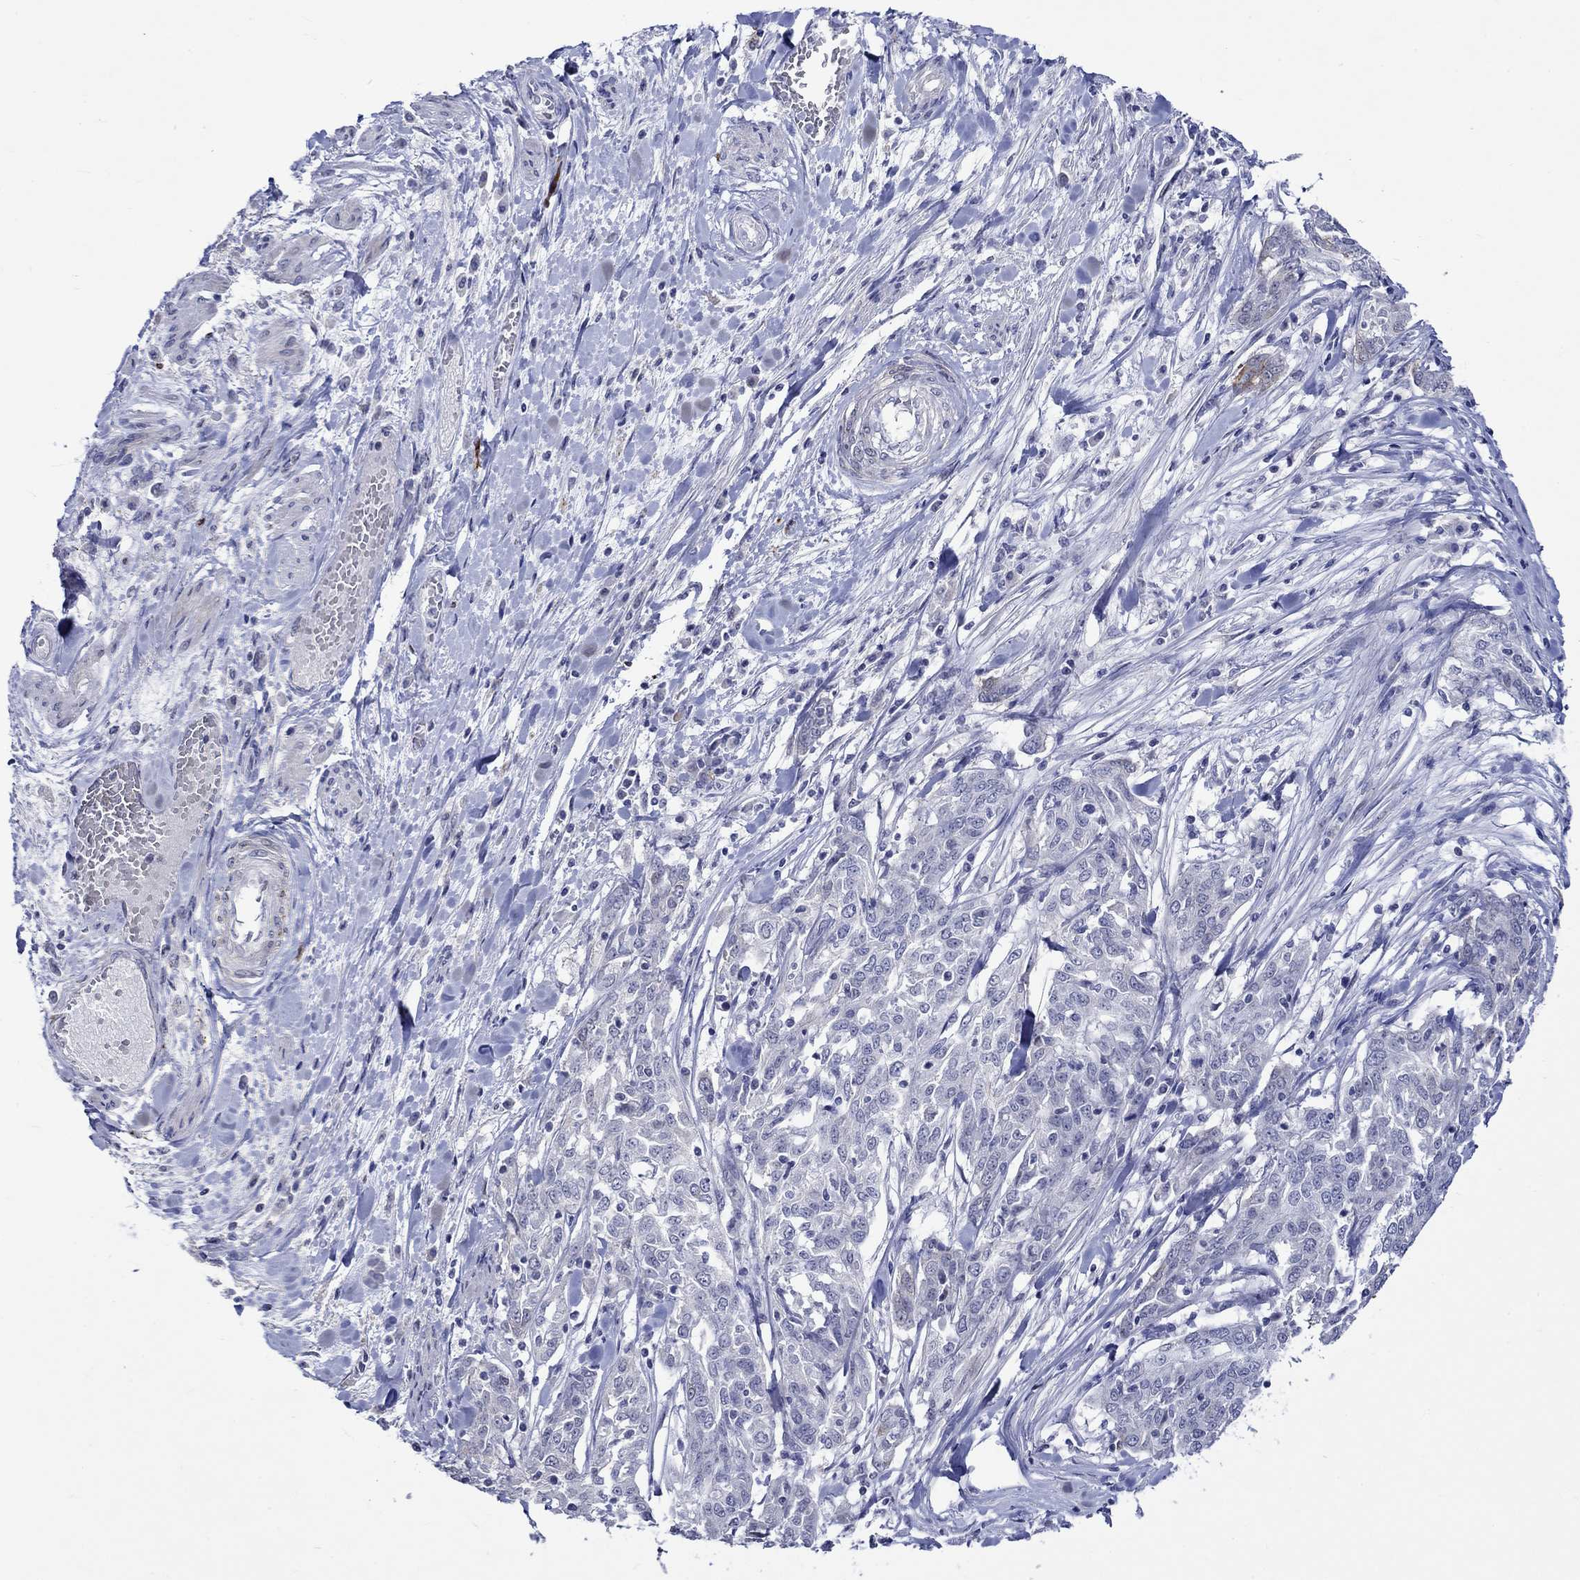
{"staining": {"intensity": "negative", "quantity": "none", "location": "none"}, "tissue": "ovarian cancer", "cell_type": "Tumor cells", "image_type": "cancer", "snomed": [{"axis": "morphology", "description": "Cystadenocarcinoma, serous, NOS"}, {"axis": "topography", "description": "Ovary"}], "caption": "Immunohistochemistry (IHC) image of human ovarian cancer (serous cystadenocarcinoma) stained for a protein (brown), which shows no expression in tumor cells. (Stains: DAB (3,3'-diaminobenzidine) immunohistochemistry with hematoxylin counter stain, Microscopy: brightfield microscopy at high magnification).", "gene": "CRYAB", "patient": {"sex": "female", "age": 67}}